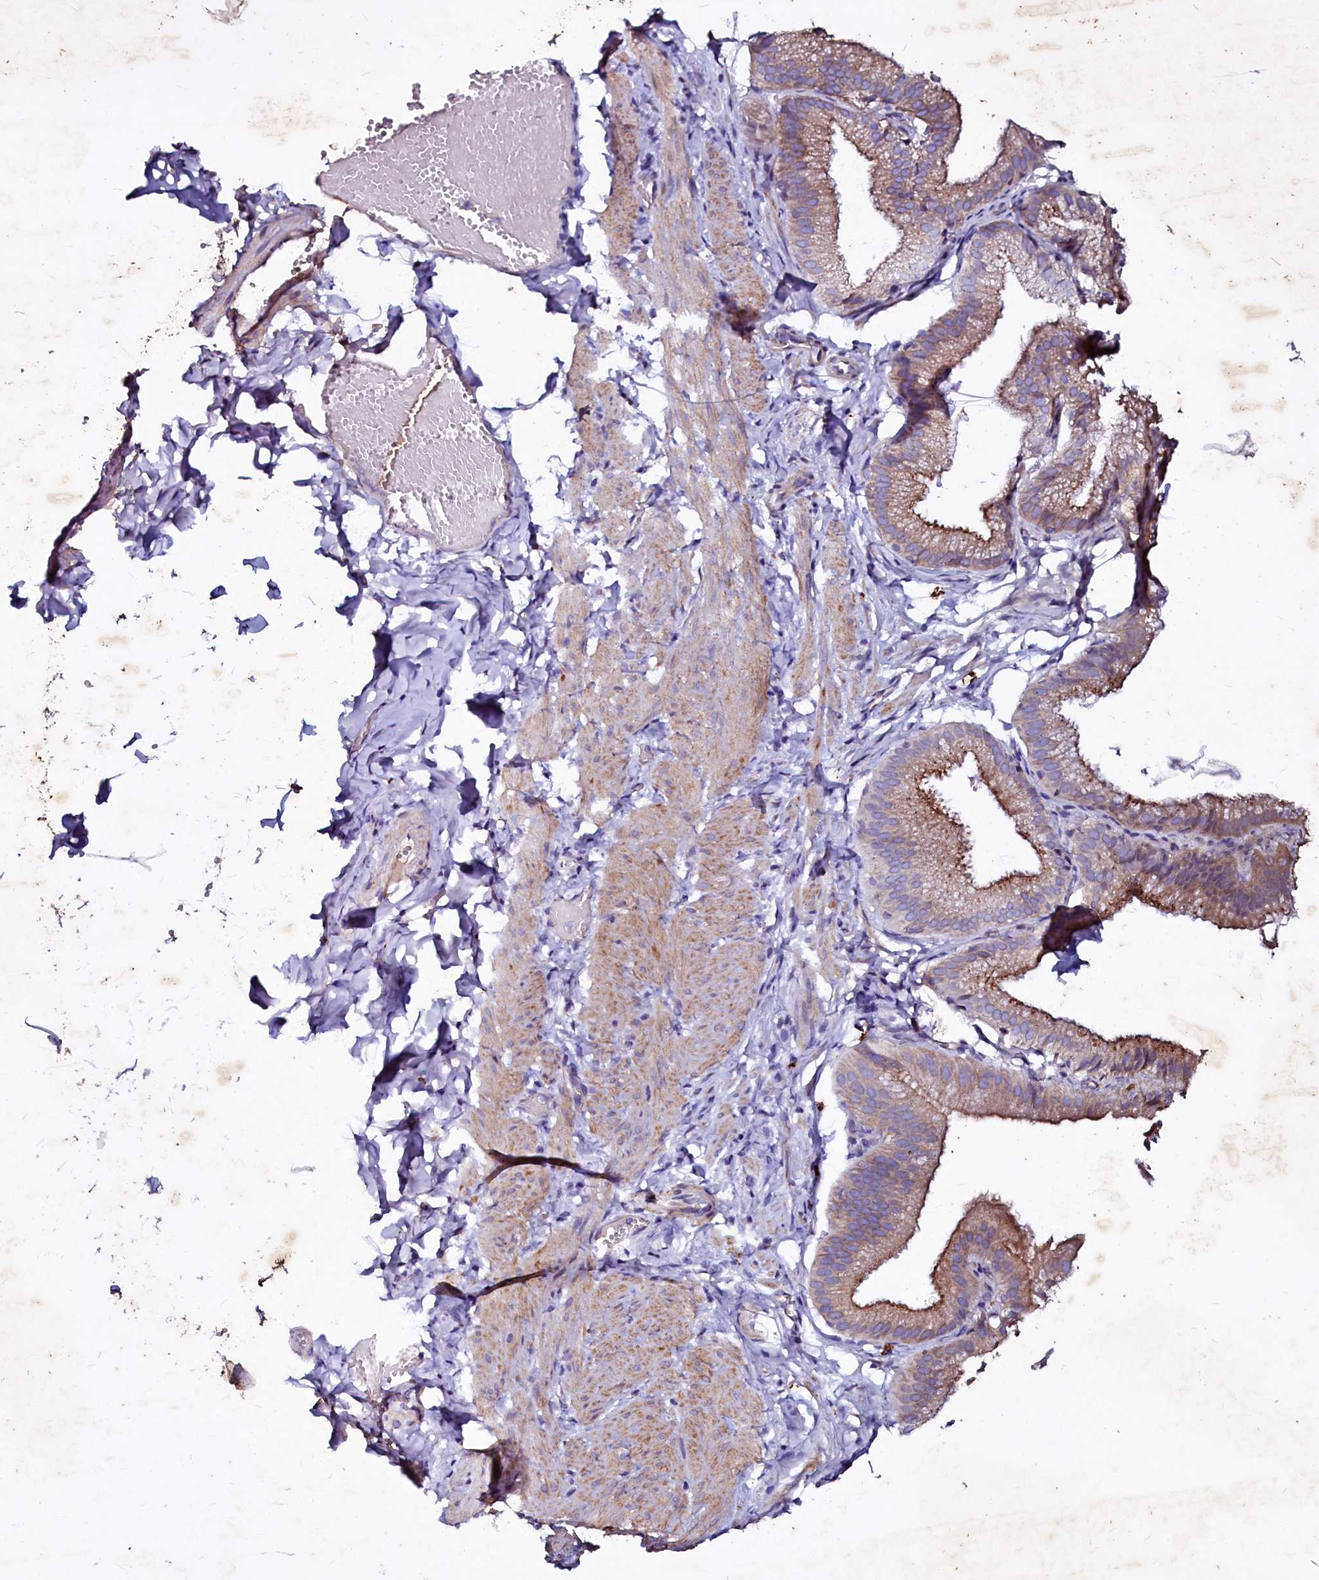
{"staining": {"intensity": "weak", "quantity": "25%-75%", "location": "cytoplasmic/membranous"}, "tissue": "adipose tissue", "cell_type": "Adipocytes", "image_type": "normal", "snomed": [{"axis": "morphology", "description": "Normal tissue, NOS"}, {"axis": "topography", "description": "Gallbladder"}, {"axis": "topography", "description": "Peripheral nerve tissue"}], "caption": "The photomicrograph demonstrates immunohistochemical staining of normal adipose tissue. There is weak cytoplasmic/membranous expression is identified in approximately 25%-75% of adipocytes. The staining is performed using DAB (3,3'-diaminobenzidine) brown chromogen to label protein expression. The nuclei are counter-stained blue using hematoxylin.", "gene": "SELENOT", "patient": {"sex": "male", "age": 38}}